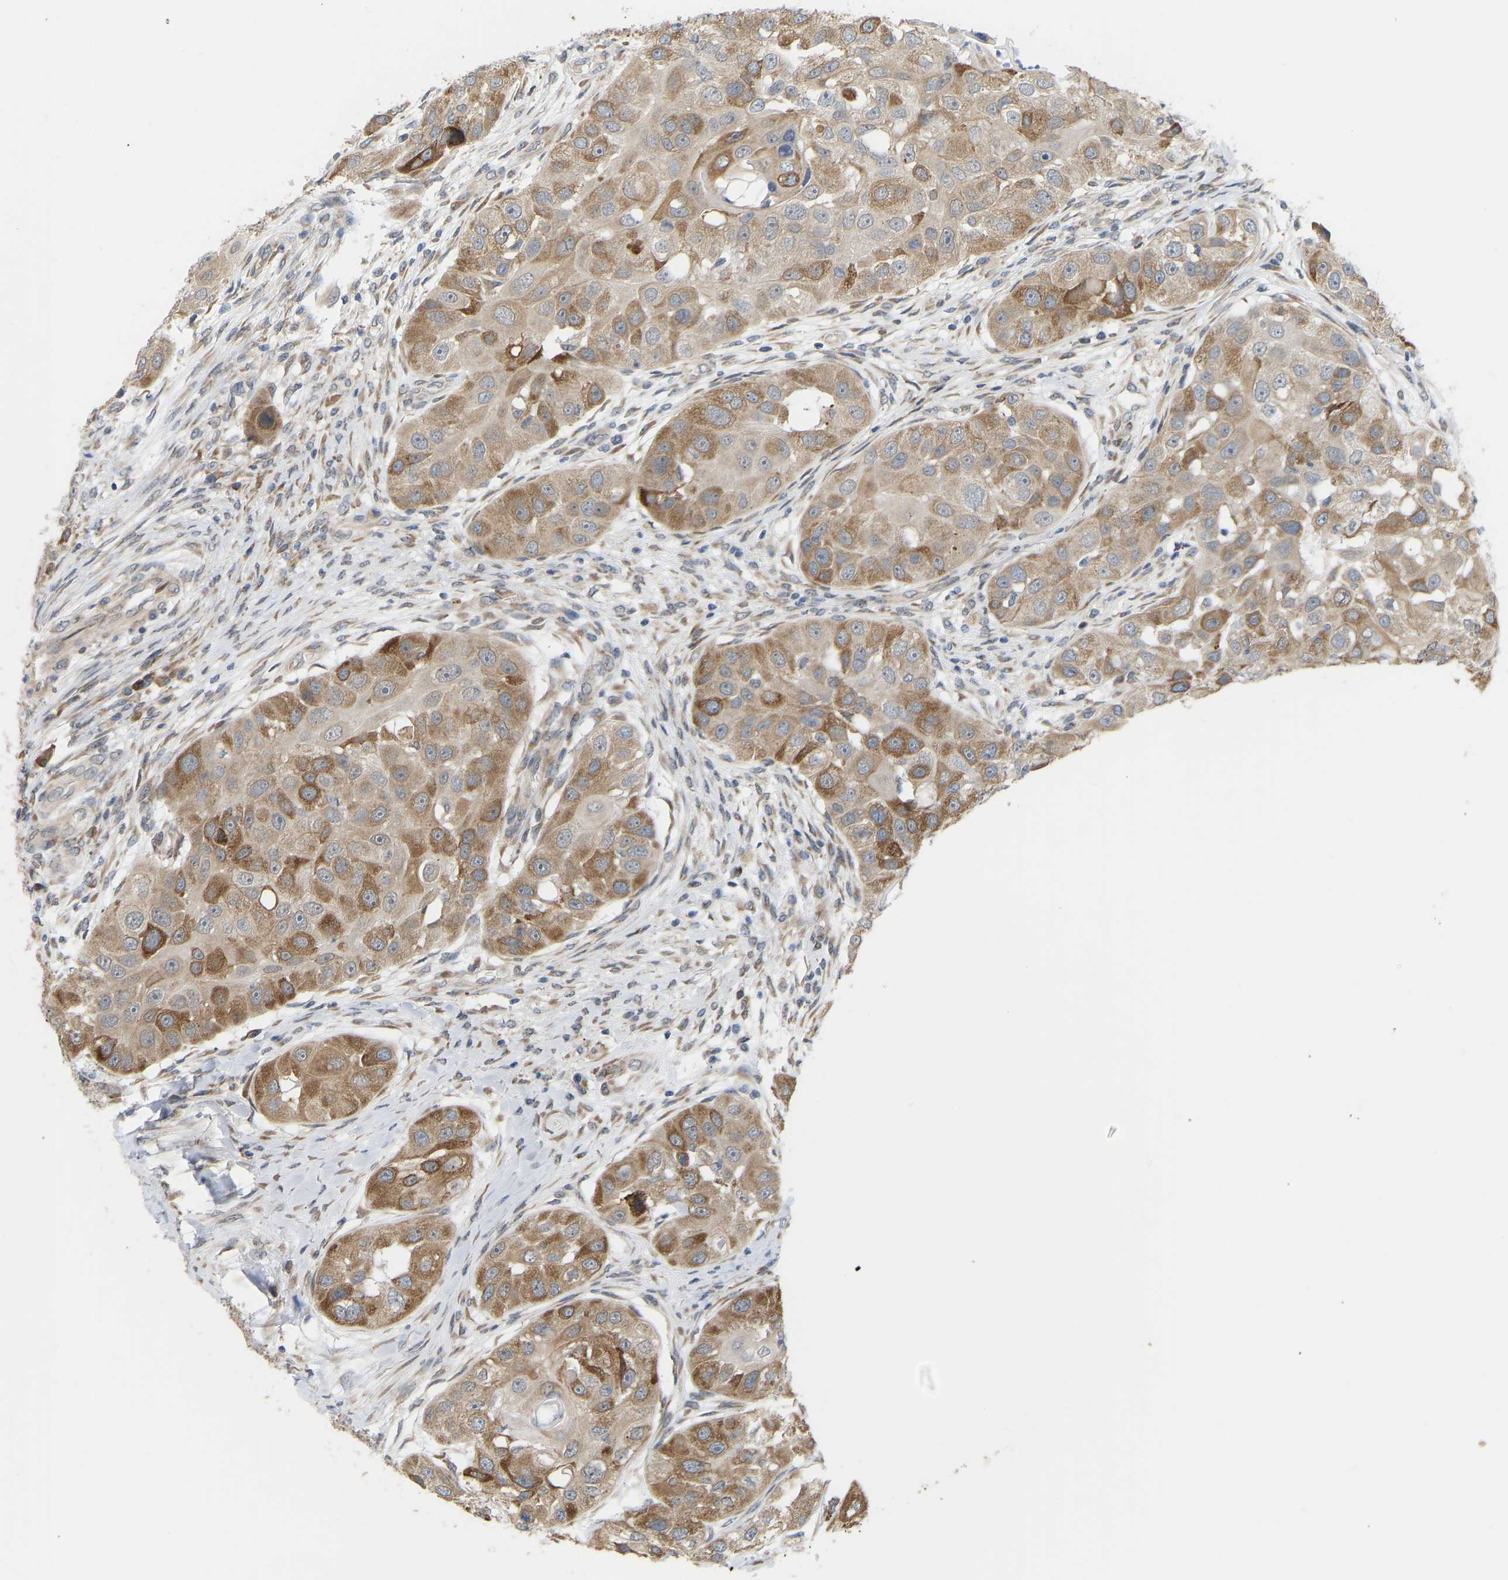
{"staining": {"intensity": "moderate", "quantity": ">75%", "location": "cytoplasmic/membranous"}, "tissue": "head and neck cancer", "cell_type": "Tumor cells", "image_type": "cancer", "snomed": [{"axis": "morphology", "description": "Normal tissue, NOS"}, {"axis": "morphology", "description": "Squamous cell carcinoma, NOS"}, {"axis": "topography", "description": "Skeletal muscle"}, {"axis": "topography", "description": "Head-Neck"}], "caption": "The immunohistochemical stain labels moderate cytoplasmic/membranous expression in tumor cells of head and neck squamous cell carcinoma tissue.", "gene": "BEND3", "patient": {"sex": "male", "age": 51}}